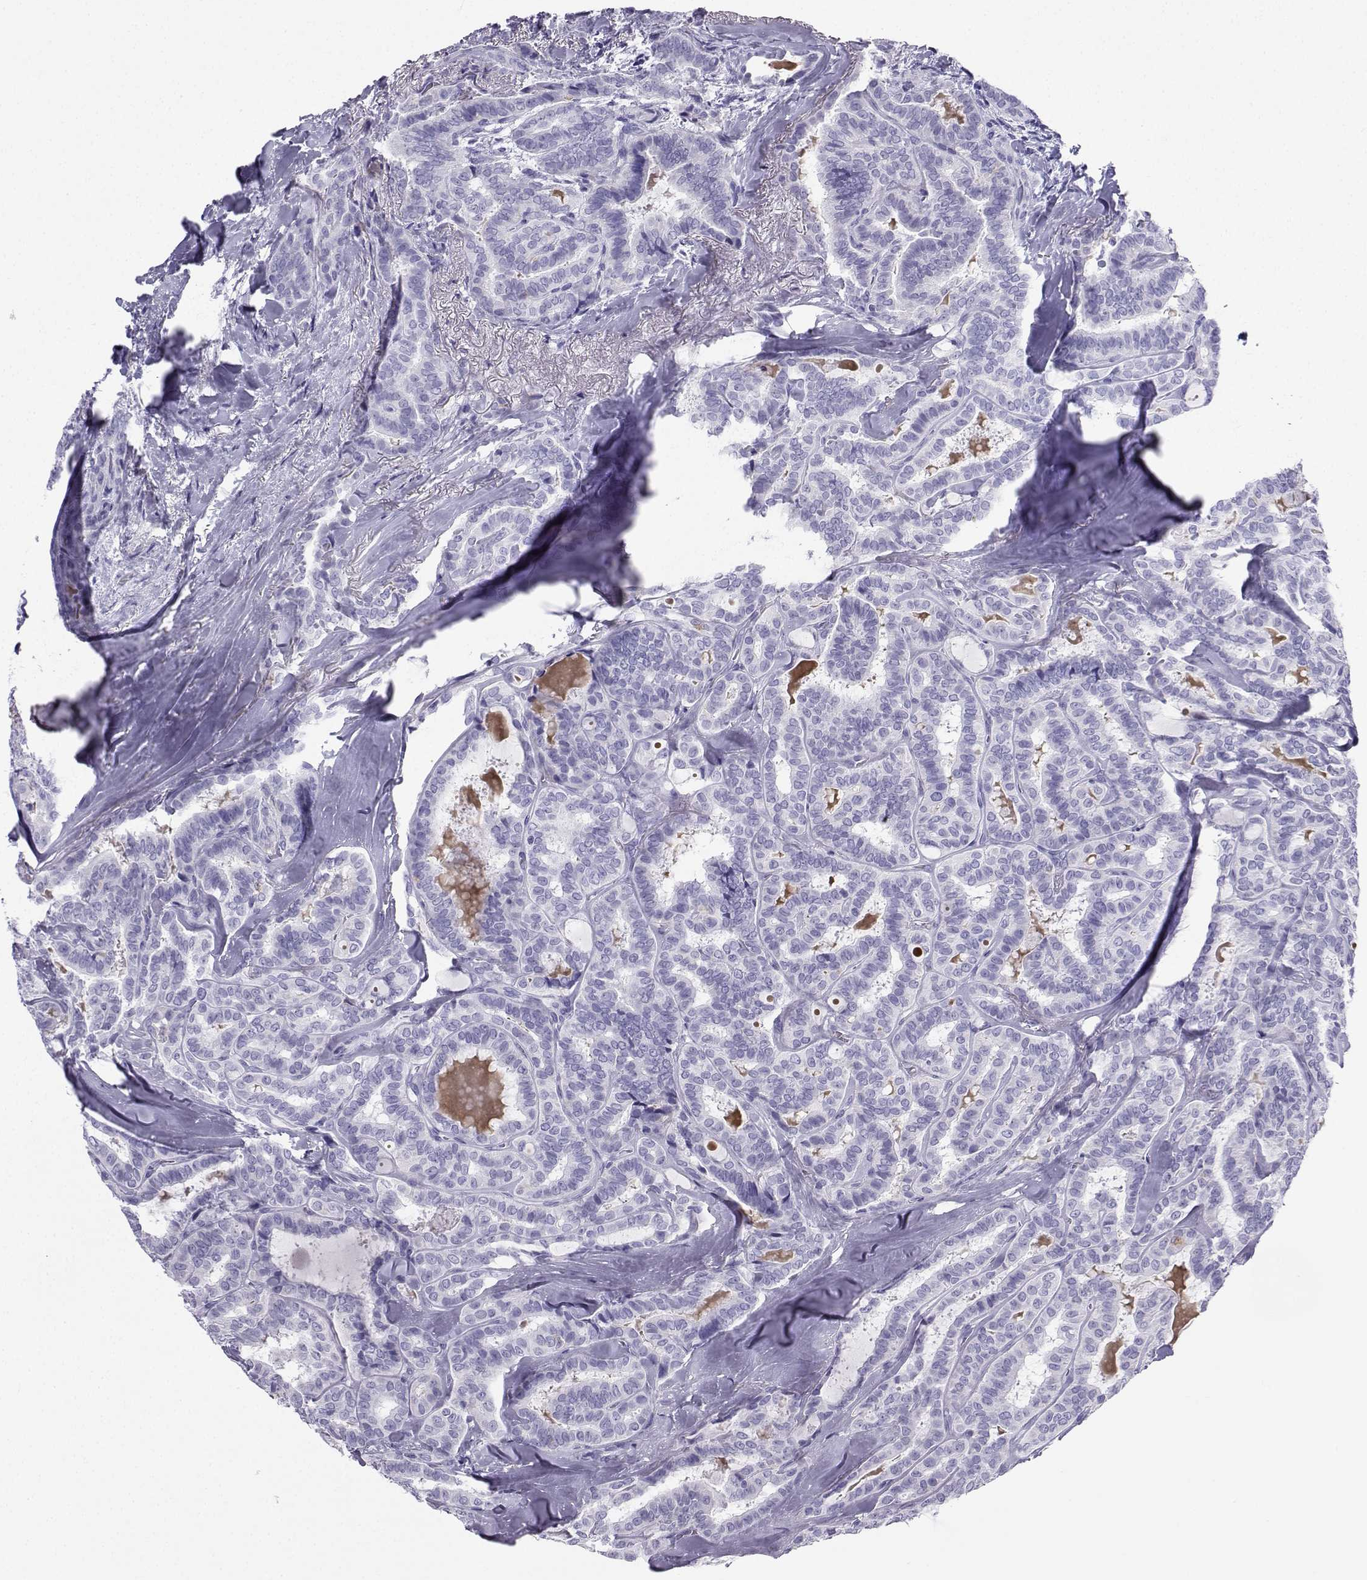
{"staining": {"intensity": "negative", "quantity": "none", "location": "none"}, "tissue": "thyroid cancer", "cell_type": "Tumor cells", "image_type": "cancer", "snomed": [{"axis": "morphology", "description": "Papillary adenocarcinoma, NOS"}, {"axis": "topography", "description": "Thyroid gland"}], "caption": "High magnification brightfield microscopy of papillary adenocarcinoma (thyroid) stained with DAB (3,3'-diaminobenzidine) (brown) and counterstained with hematoxylin (blue): tumor cells show no significant expression.", "gene": "SLC18A2", "patient": {"sex": "female", "age": 39}}